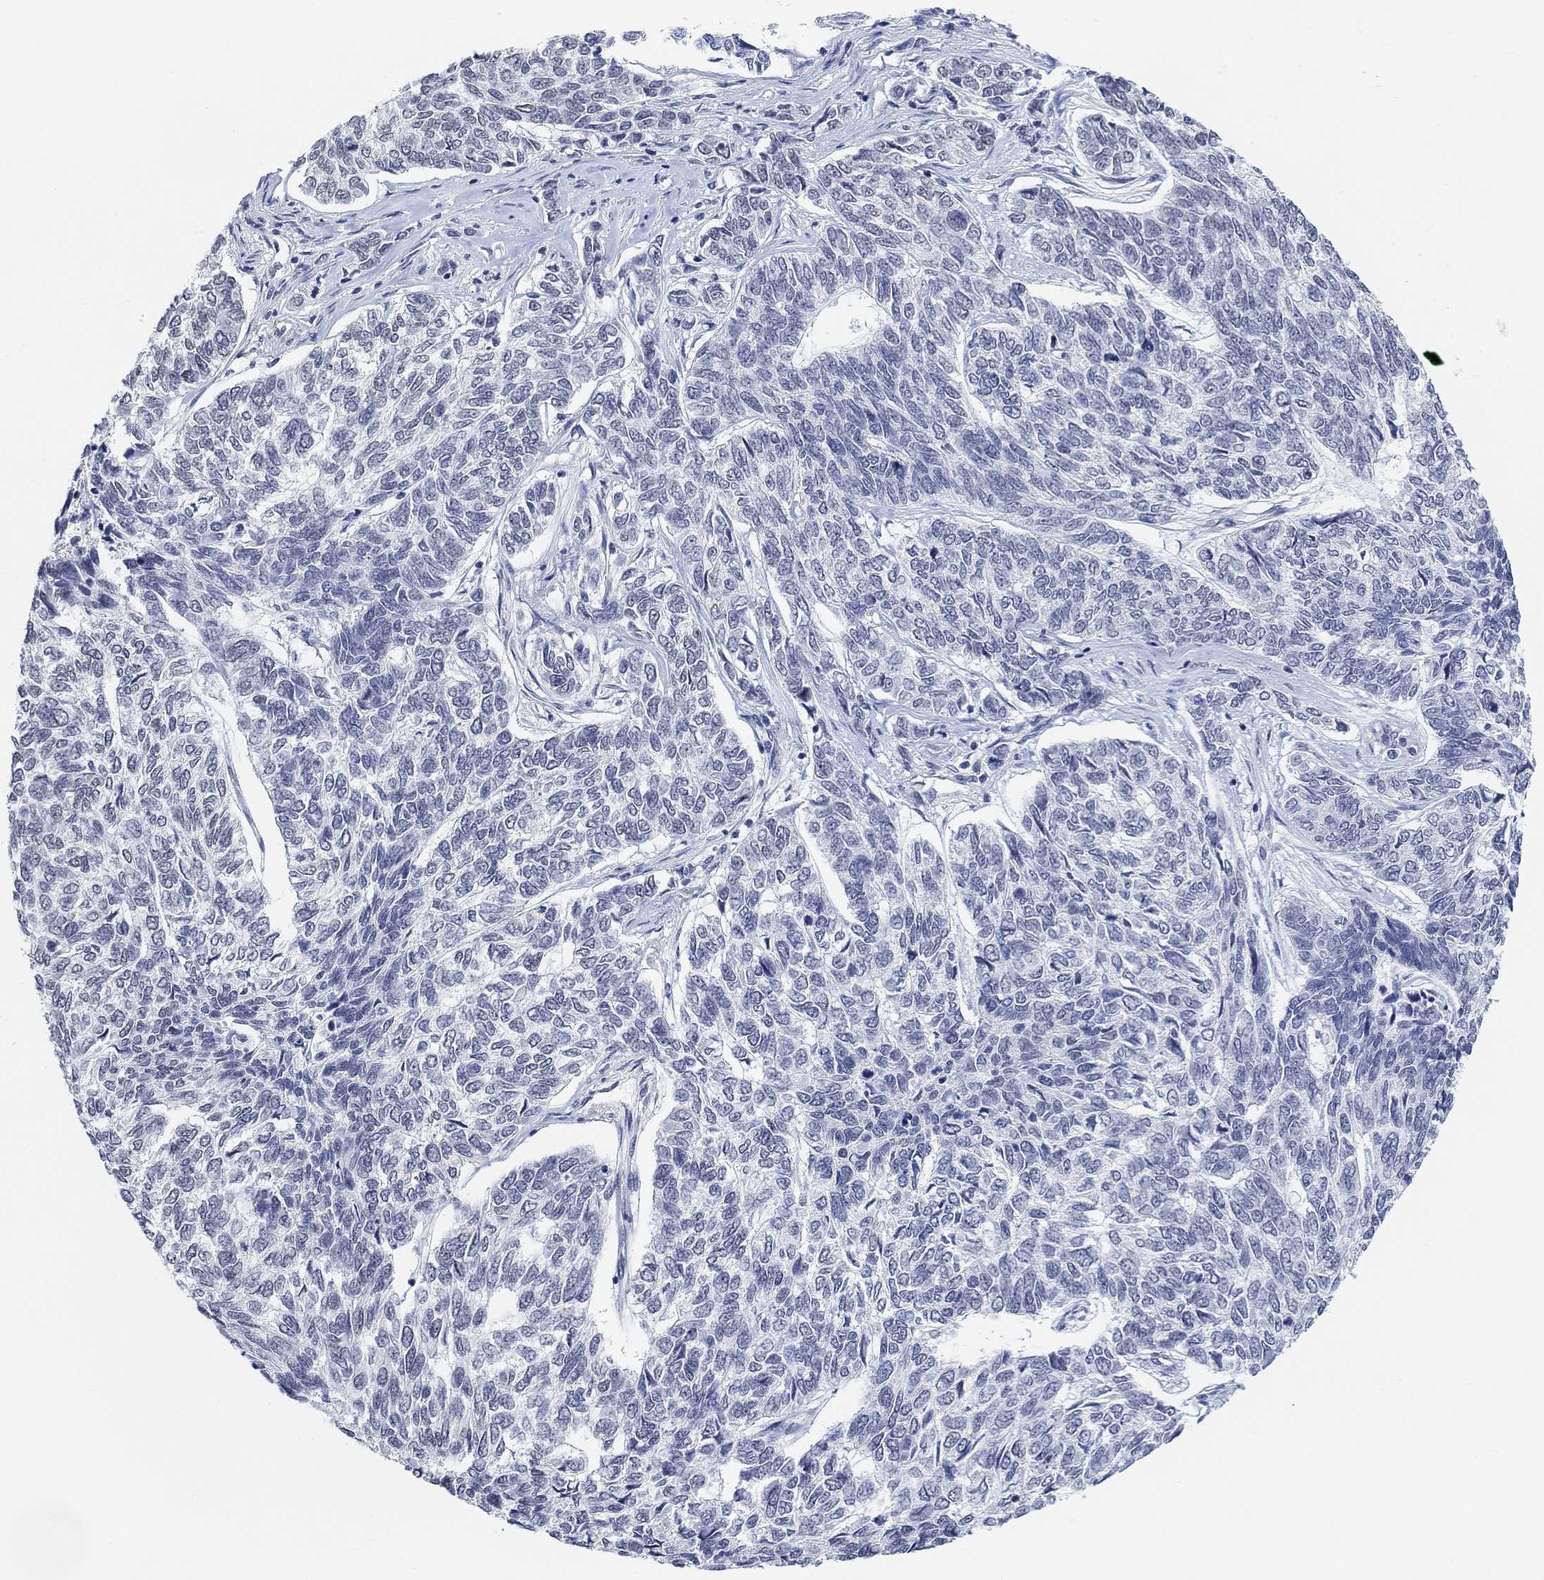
{"staining": {"intensity": "negative", "quantity": "none", "location": "none"}, "tissue": "skin cancer", "cell_type": "Tumor cells", "image_type": "cancer", "snomed": [{"axis": "morphology", "description": "Basal cell carcinoma"}, {"axis": "topography", "description": "Skin"}], "caption": "The immunohistochemistry (IHC) image has no significant expression in tumor cells of skin basal cell carcinoma tissue. (DAB (3,3'-diaminobenzidine) IHC visualized using brightfield microscopy, high magnification).", "gene": "PURG", "patient": {"sex": "female", "age": 65}}